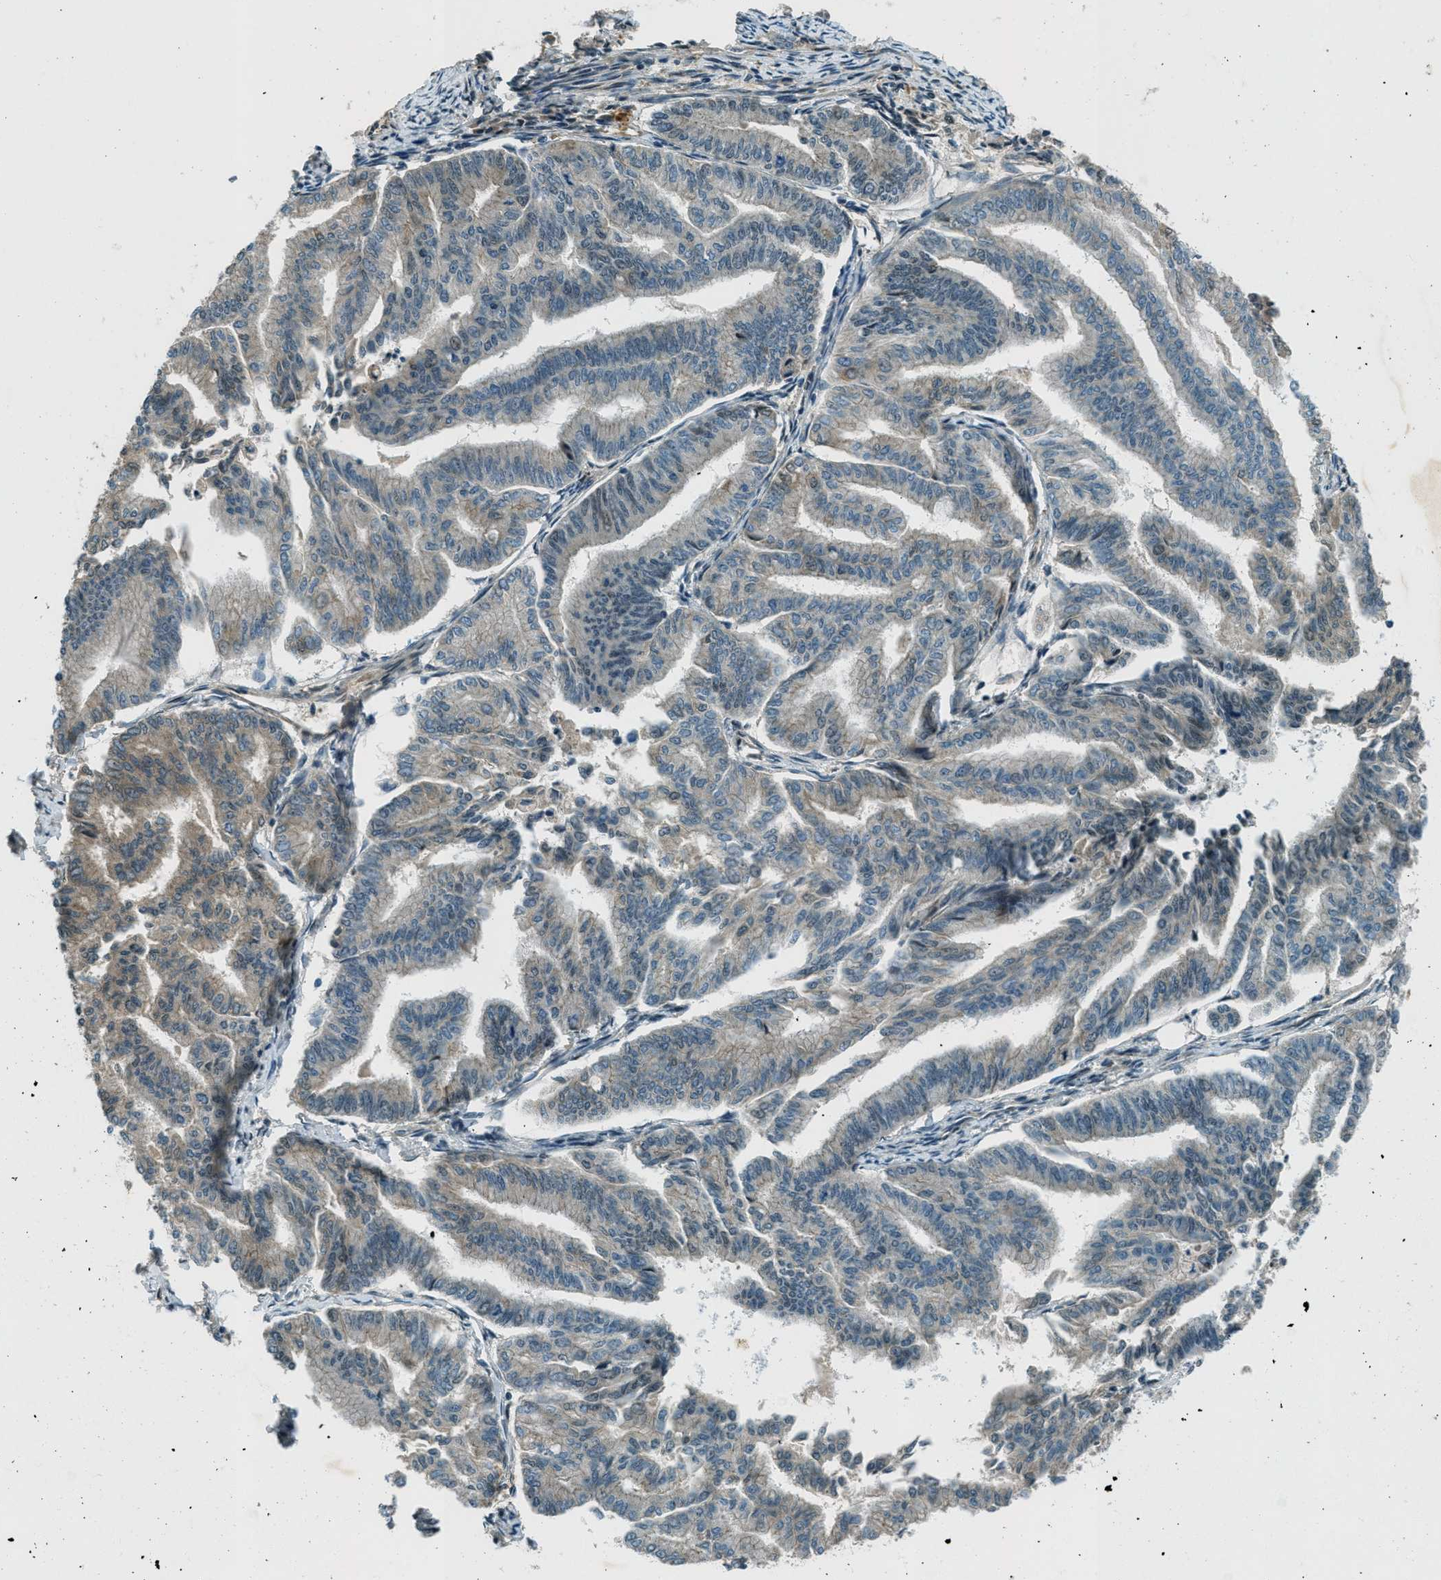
{"staining": {"intensity": "negative", "quantity": "none", "location": "none"}, "tissue": "endometrial cancer", "cell_type": "Tumor cells", "image_type": "cancer", "snomed": [{"axis": "morphology", "description": "Adenocarcinoma, NOS"}, {"axis": "topography", "description": "Endometrium"}], "caption": "The histopathology image demonstrates no staining of tumor cells in endometrial adenocarcinoma.", "gene": "STK11", "patient": {"sex": "female", "age": 79}}